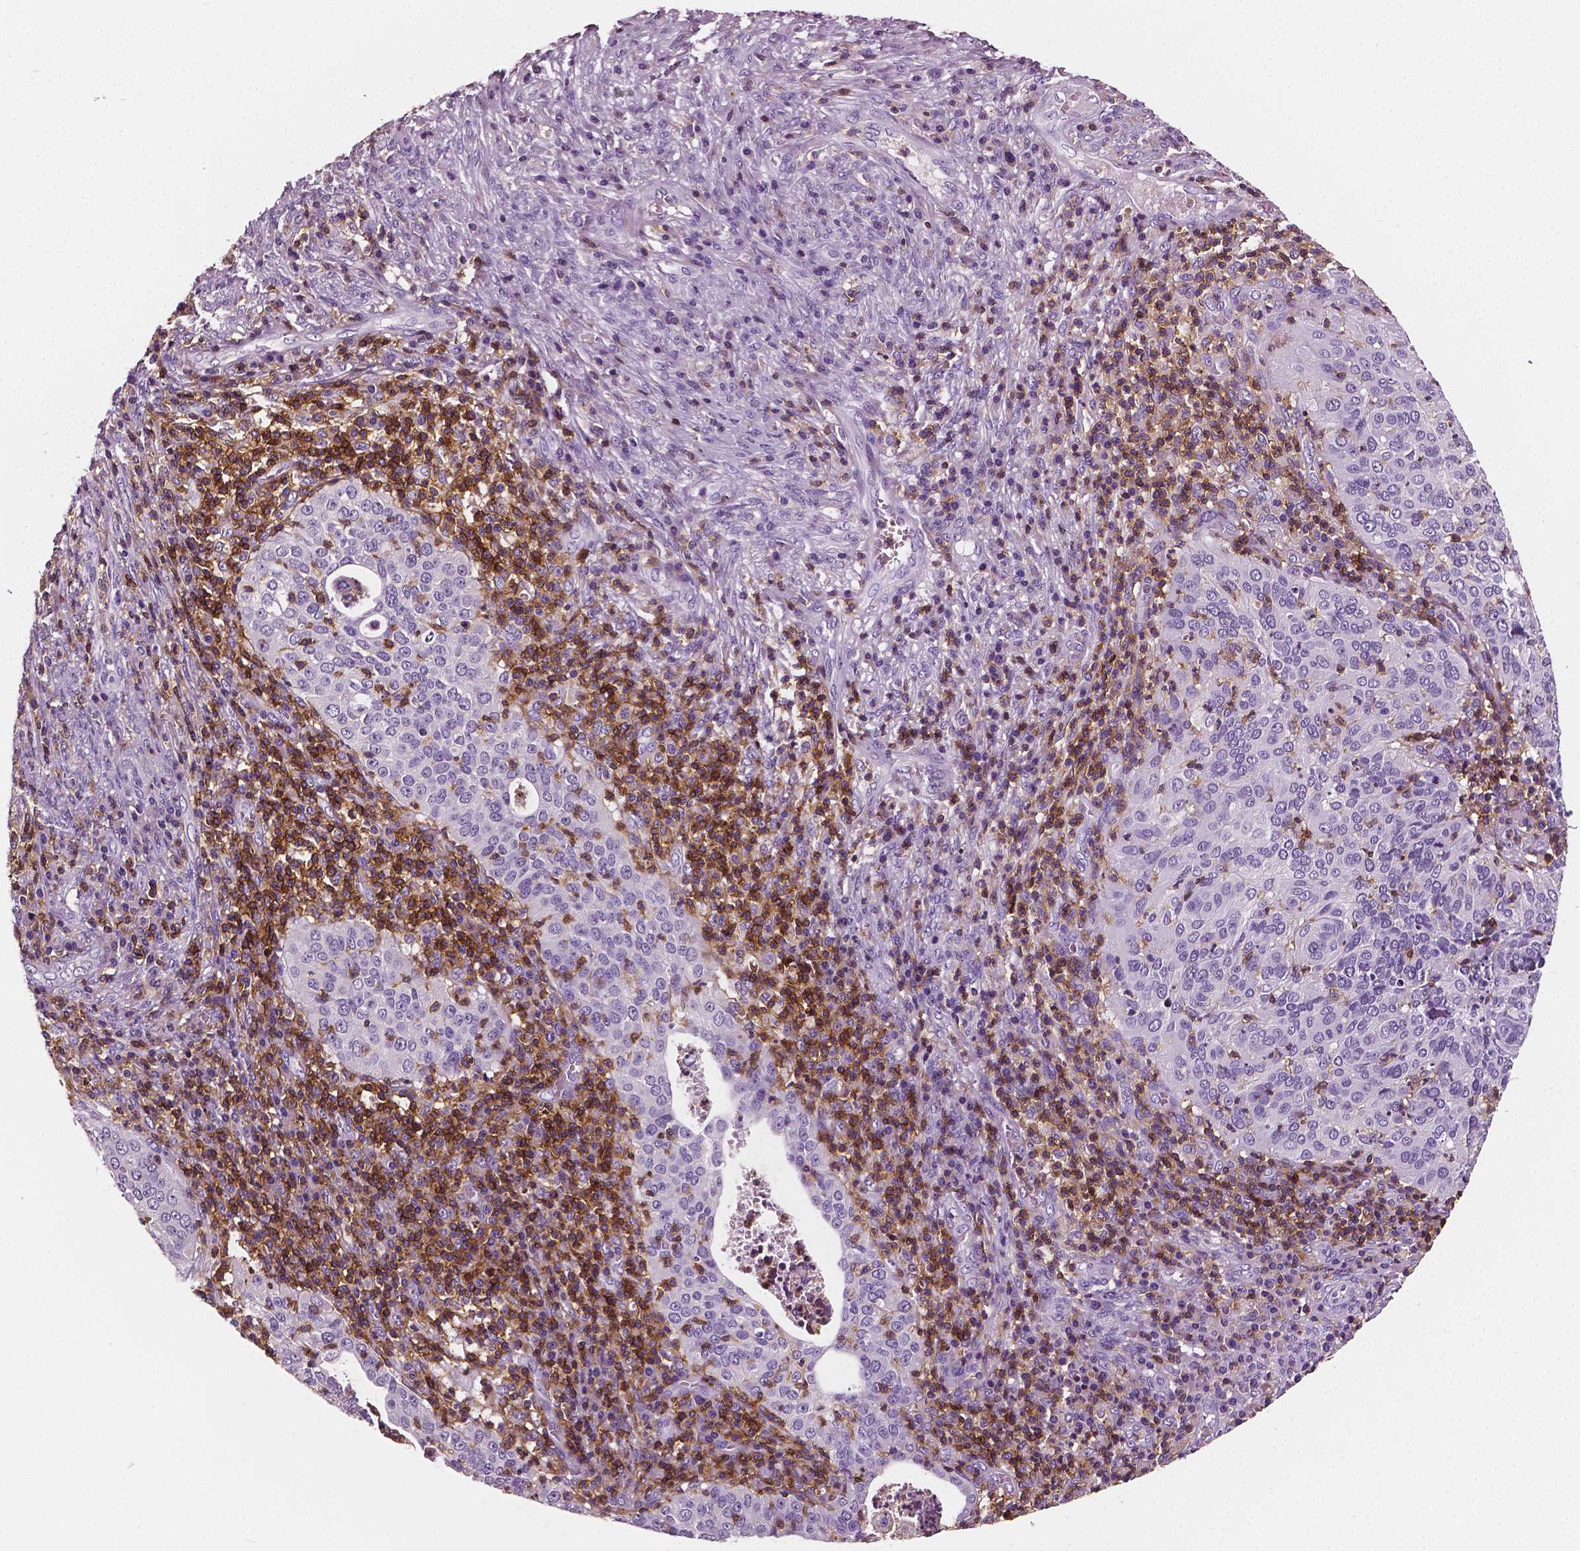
{"staining": {"intensity": "negative", "quantity": "none", "location": "none"}, "tissue": "cervical cancer", "cell_type": "Tumor cells", "image_type": "cancer", "snomed": [{"axis": "morphology", "description": "Squamous cell carcinoma, NOS"}, {"axis": "topography", "description": "Cervix"}], "caption": "Tumor cells show no significant positivity in cervical cancer (squamous cell carcinoma). (Stains: DAB (3,3'-diaminobenzidine) IHC with hematoxylin counter stain, Microscopy: brightfield microscopy at high magnification).", "gene": "PTPRC", "patient": {"sex": "female", "age": 39}}